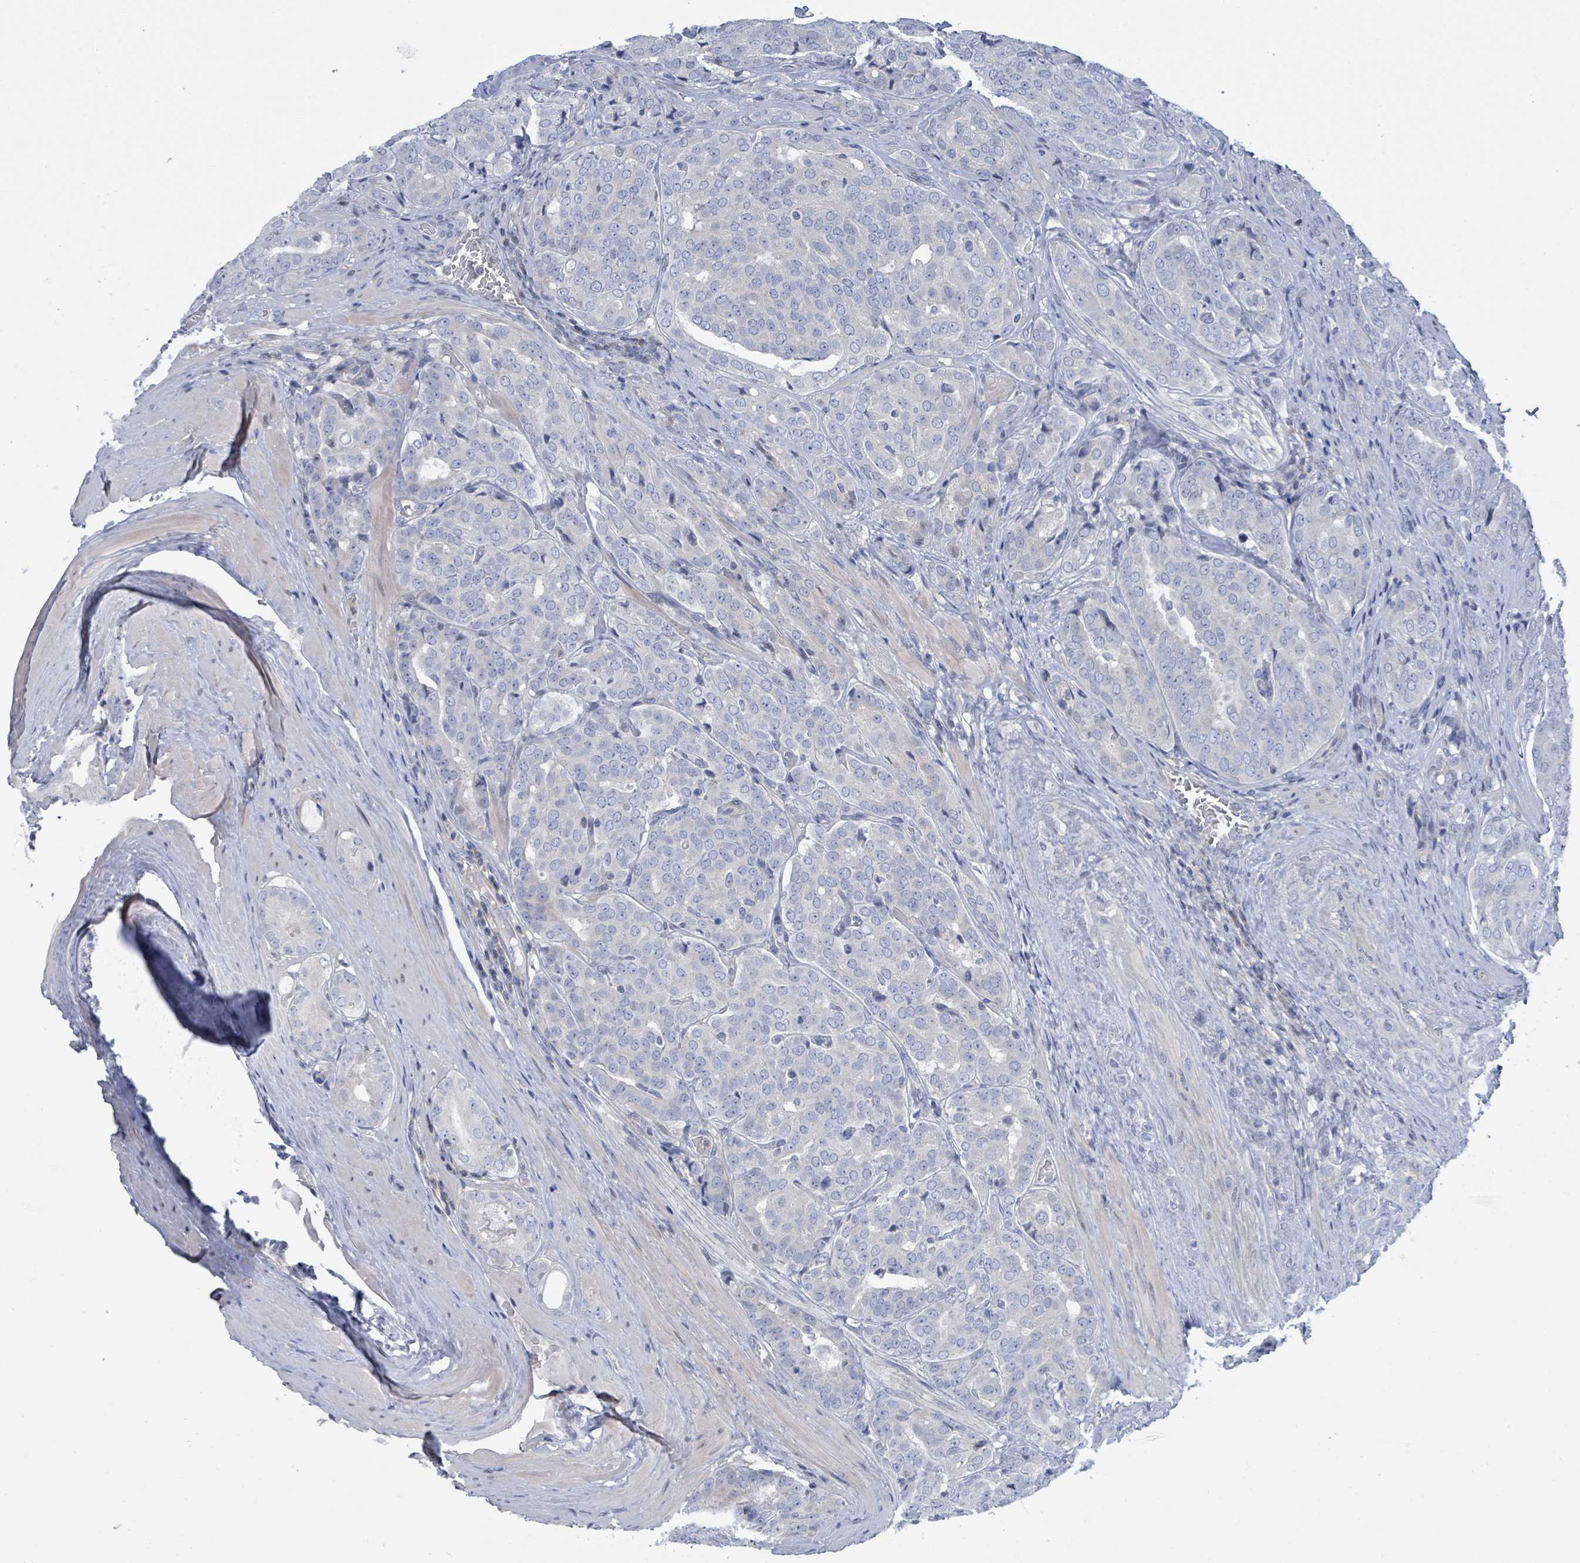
{"staining": {"intensity": "negative", "quantity": "none", "location": "none"}, "tissue": "prostate cancer", "cell_type": "Tumor cells", "image_type": "cancer", "snomed": [{"axis": "morphology", "description": "Adenocarcinoma, High grade"}, {"axis": "topography", "description": "Prostate"}], "caption": "Tumor cells are negative for brown protein staining in high-grade adenocarcinoma (prostate).", "gene": "DGKZ", "patient": {"sex": "male", "age": 68}}